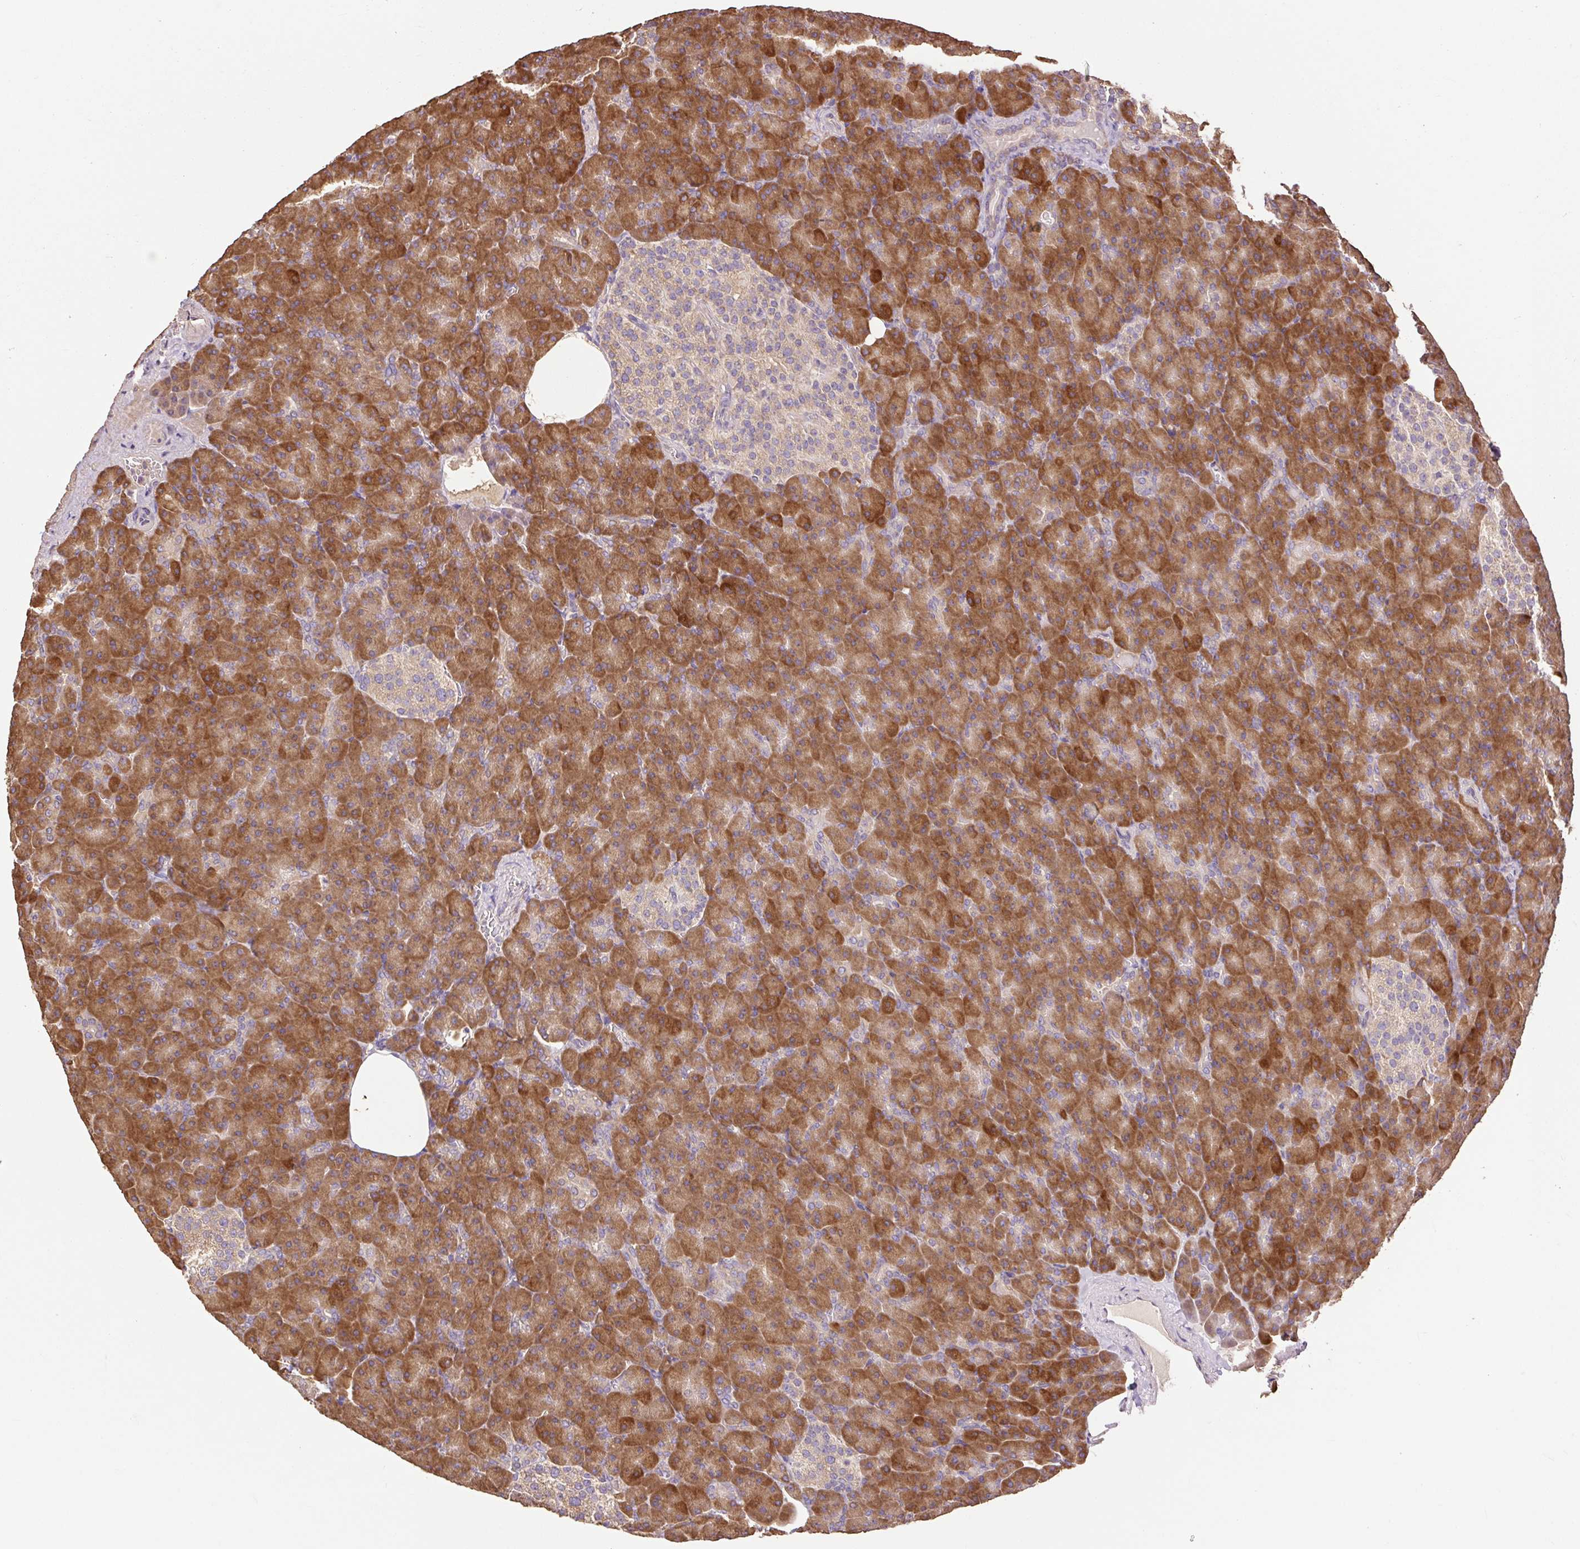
{"staining": {"intensity": "strong", "quantity": ">75%", "location": "cytoplasmic/membranous"}, "tissue": "pancreas", "cell_type": "Exocrine glandular cells", "image_type": "normal", "snomed": [{"axis": "morphology", "description": "Normal tissue, NOS"}, {"axis": "topography", "description": "Pancreas"}], "caption": "Immunohistochemistry (IHC) image of benign human pancreas stained for a protein (brown), which reveals high levels of strong cytoplasmic/membranous staining in approximately >75% of exocrine glandular cells.", "gene": "DESI1", "patient": {"sex": "female", "age": 74}}